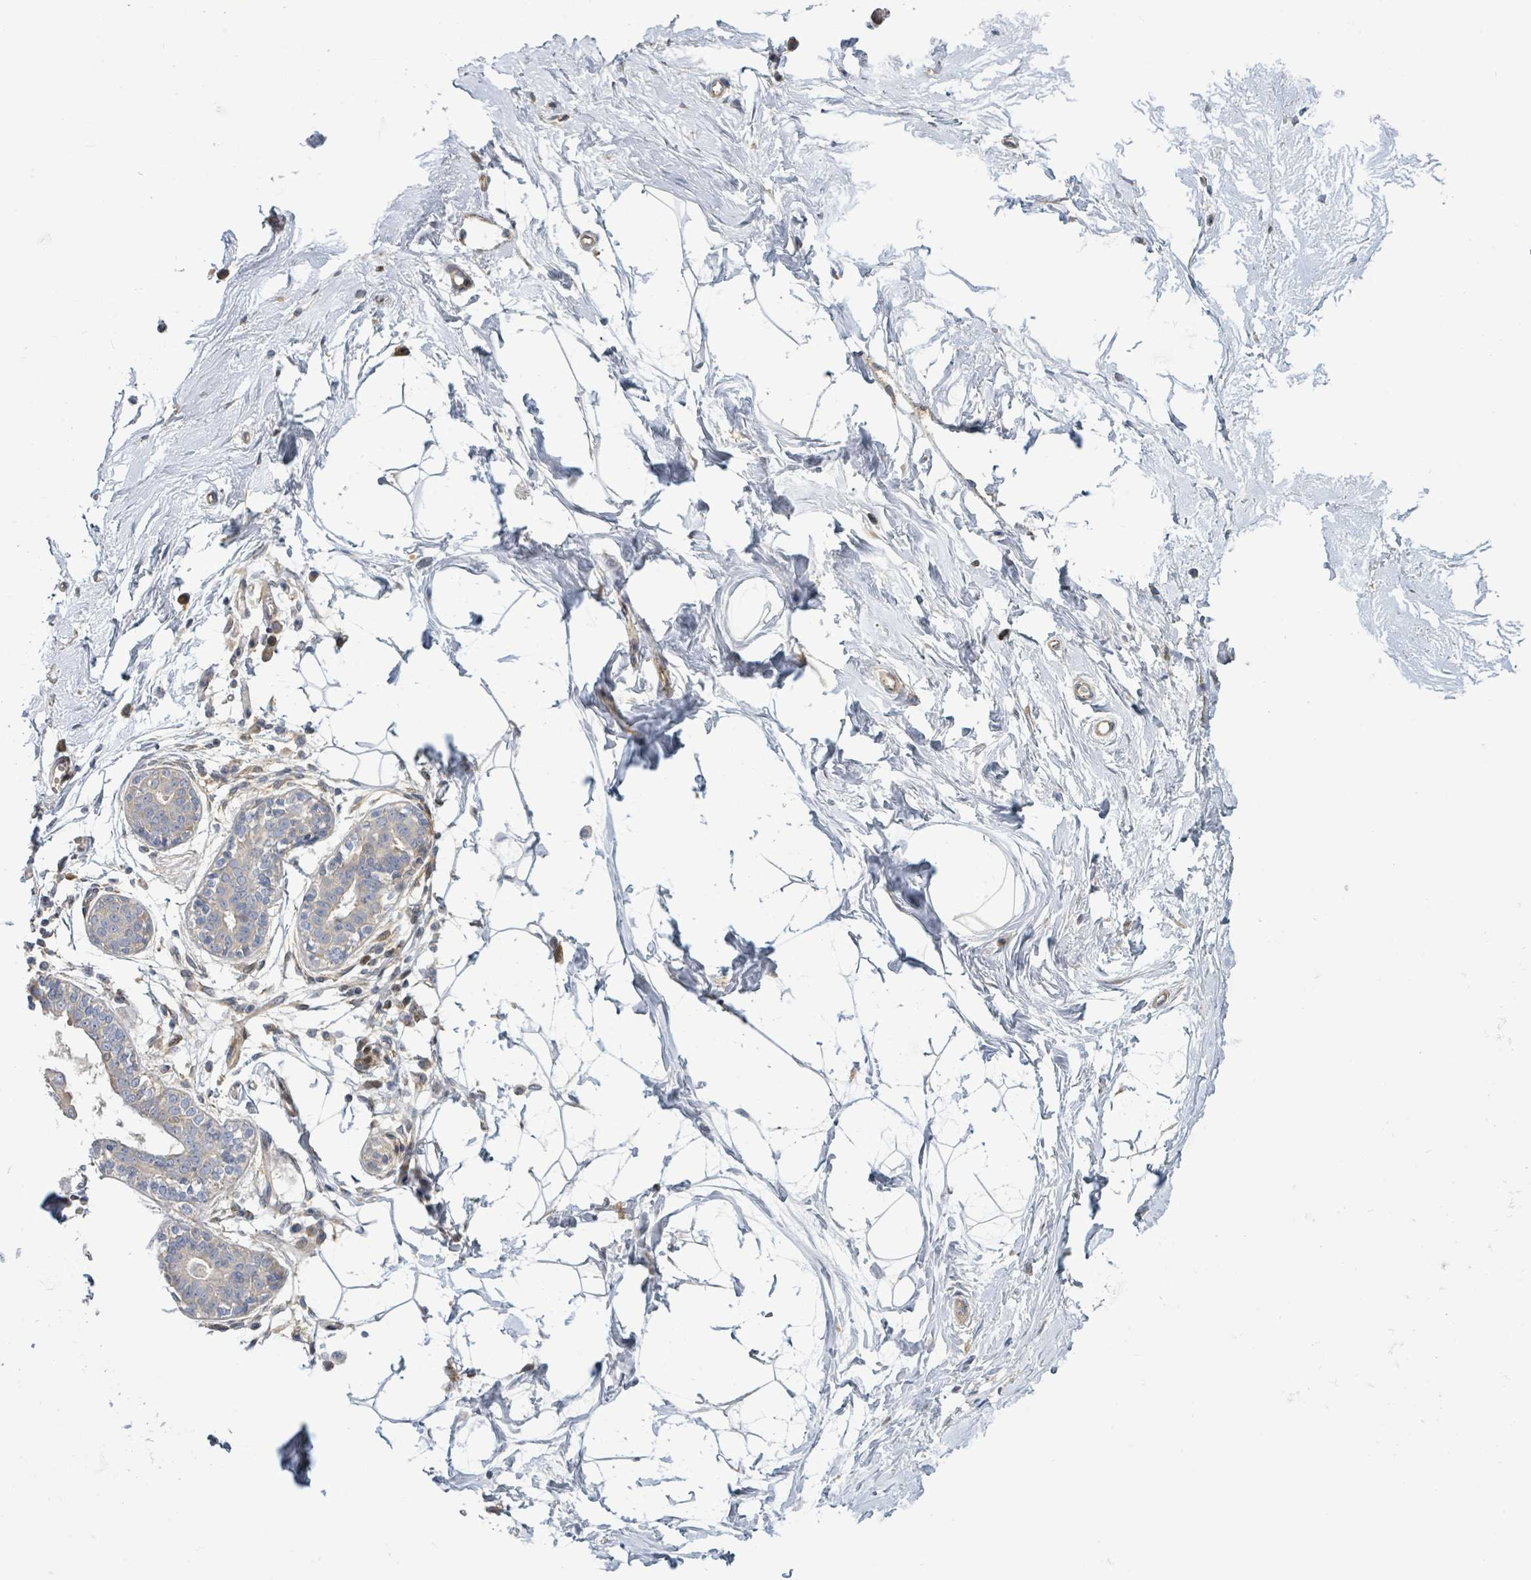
{"staining": {"intensity": "negative", "quantity": "none", "location": "none"}, "tissue": "breast", "cell_type": "Adipocytes", "image_type": "normal", "snomed": [{"axis": "morphology", "description": "Normal tissue, NOS"}, {"axis": "topography", "description": "Breast"}], "caption": "The immunohistochemistry micrograph has no significant expression in adipocytes of breast. The staining was performed using DAB (3,3'-diaminobenzidine) to visualize the protein expression in brown, while the nuclei were stained in blue with hematoxylin (Magnification: 20x).", "gene": "CFAP210", "patient": {"sex": "female", "age": 45}}